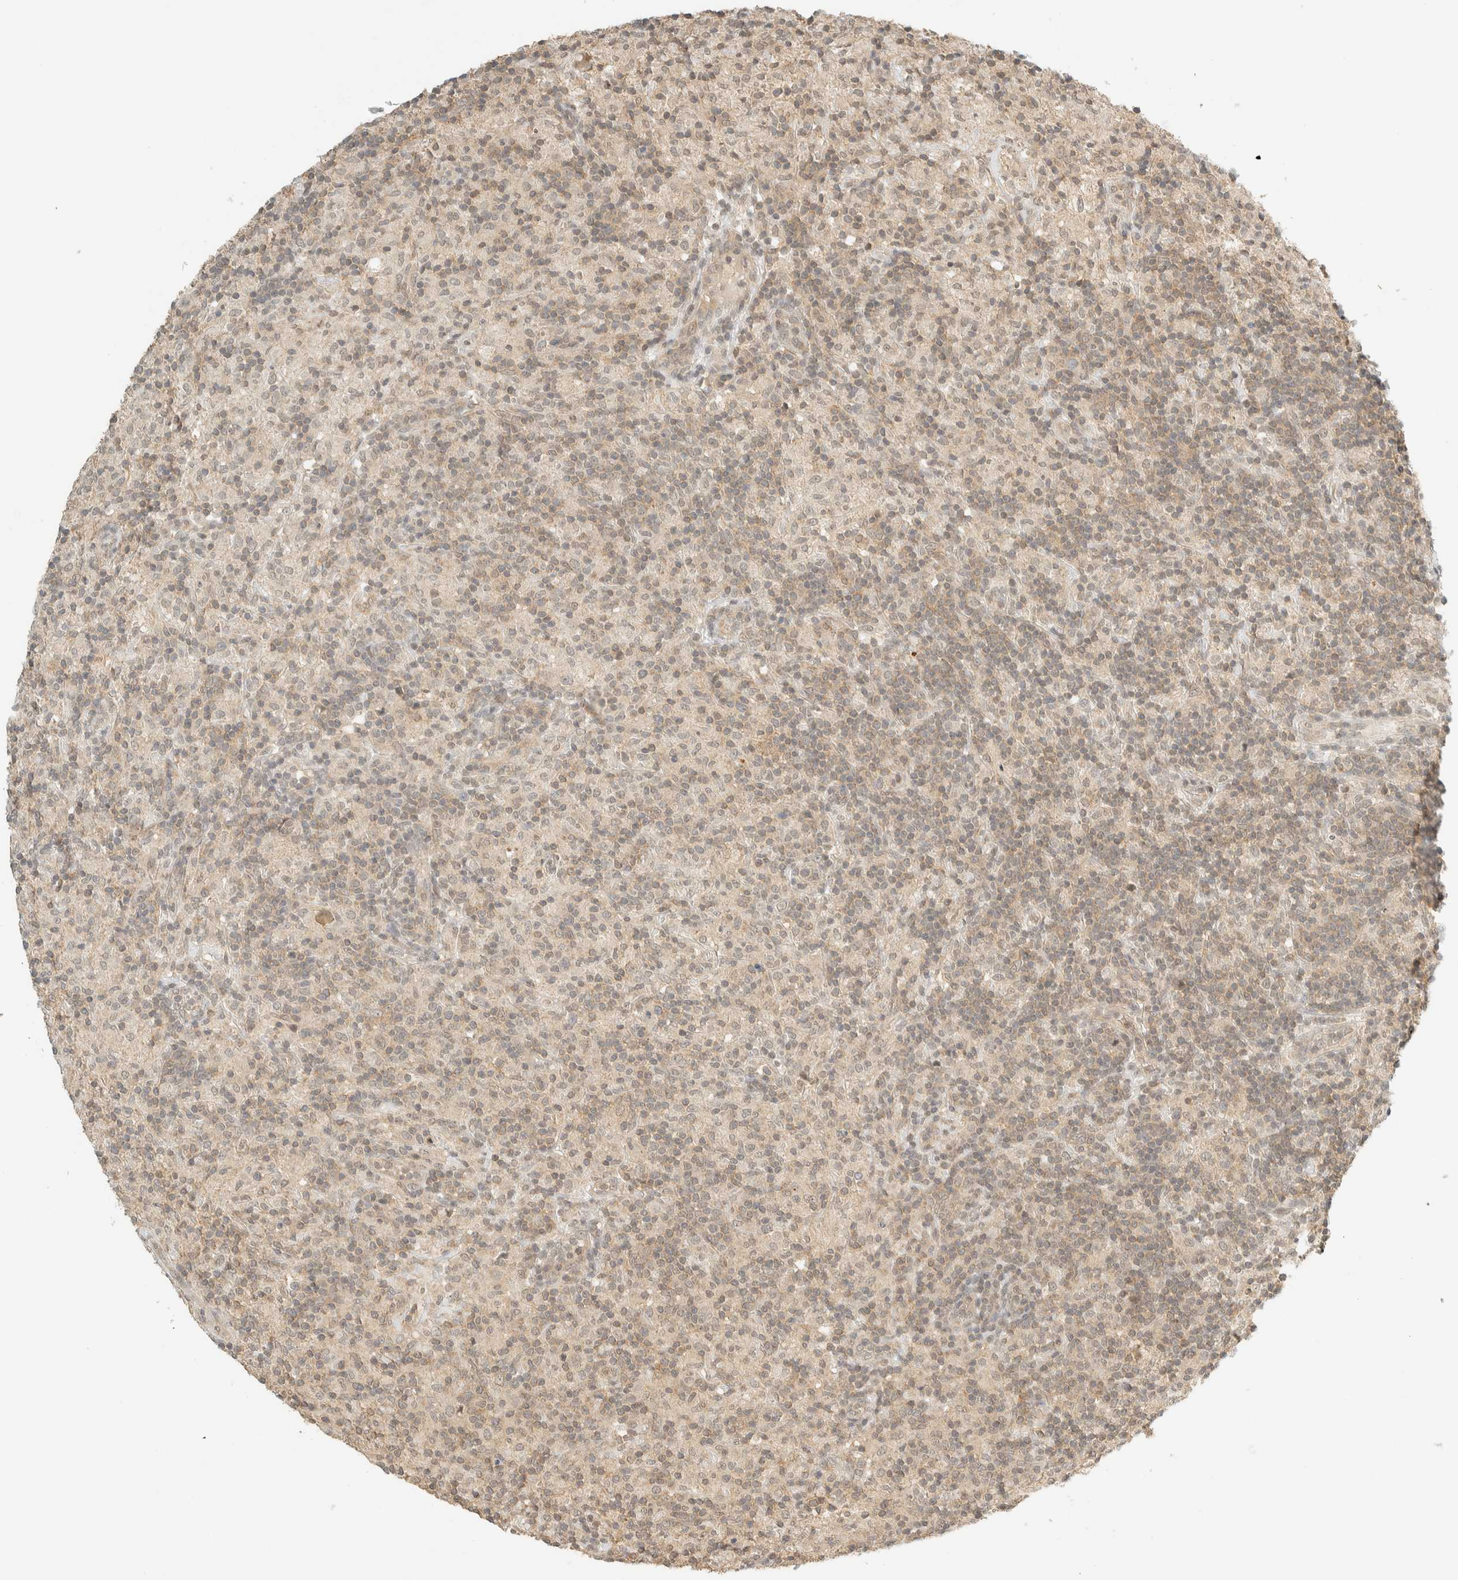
{"staining": {"intensity": "weak", "quantity": "<25%", "location": "cytoplasmic/membranous"}, "tissue": "lymphoma", "cell_type": "Tumor cells", "image_type": "cancer", "snomed": [{"axis": "morphology", "description": "Hodgkin's disease, NOS"}, {"axis": "topography", "description": "Lymph node"}], "caption": "Hodgkin's disease stained for a protein using immunohistochemistry exhibits no staining tumor cells.", "gene": "KIFAP3", "patient": {"sex": "male", "age": 70}}